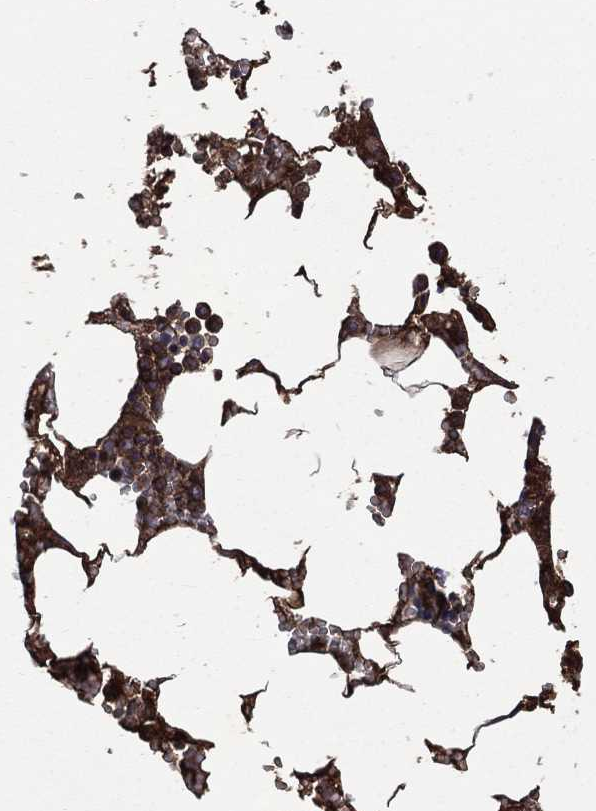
{"staining": {"intensity": "moderate", "quantity": "<25%", "location": "cytoplasmic/membranous,nuclear"}, "tissue": "bone marrow", "cell_type": "Hematopoietic cells", "image_type": "normal", "snomed": [{"axis": "morphology", "description": "Normal tissue, NOS"}, {"axis": "topography", "description": "Bone marrow"}], "caption": "Hematopoietic cells exhibit moderate cytoplasmic/membranous,nuclear staining in approximately <25% of cells in unremarkable bone marrow.", "gene": "FGG", "patient": {"sex": "female", "age": 64}}